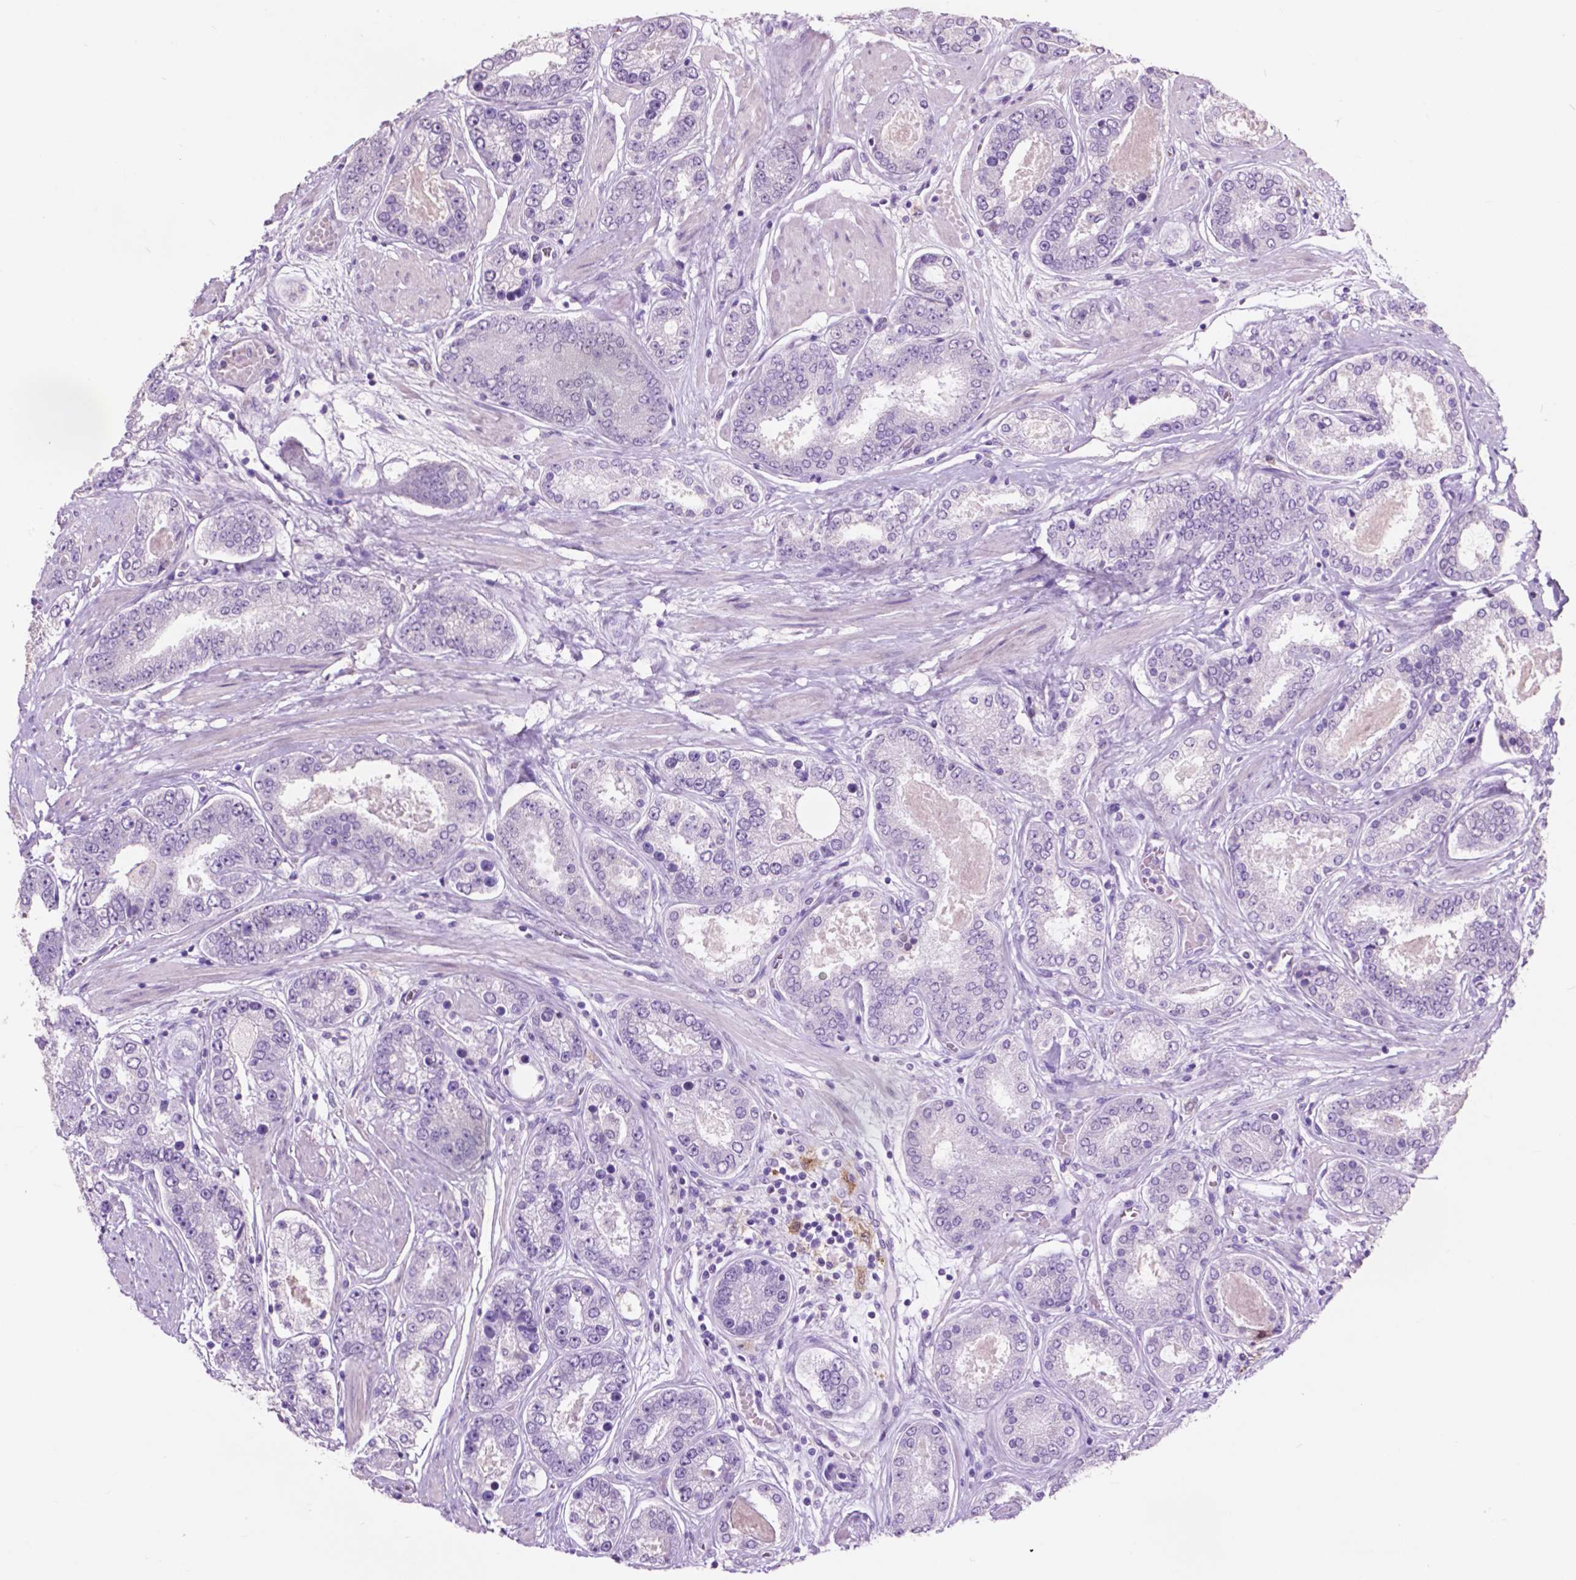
{"staining": {"intensity": "negative", "quantity": "none", "location": "none"}, "tissue": "prostate cancer", "cell_type": "Tumor cells", "image_type": "cancer", "snomed": [{"axis": "morphology", "description": "Adenocarcinoma, High grade"}, {"axis": "topography", "description": "Prostate"}], "caption": "Immunohistochemistry (IHC) of prostate cancer (high-grade adenocarcinoma) displays no positivity in tumor cells.", "gene": "IDO1", "patient": {"sex": "male", "age": 63}}